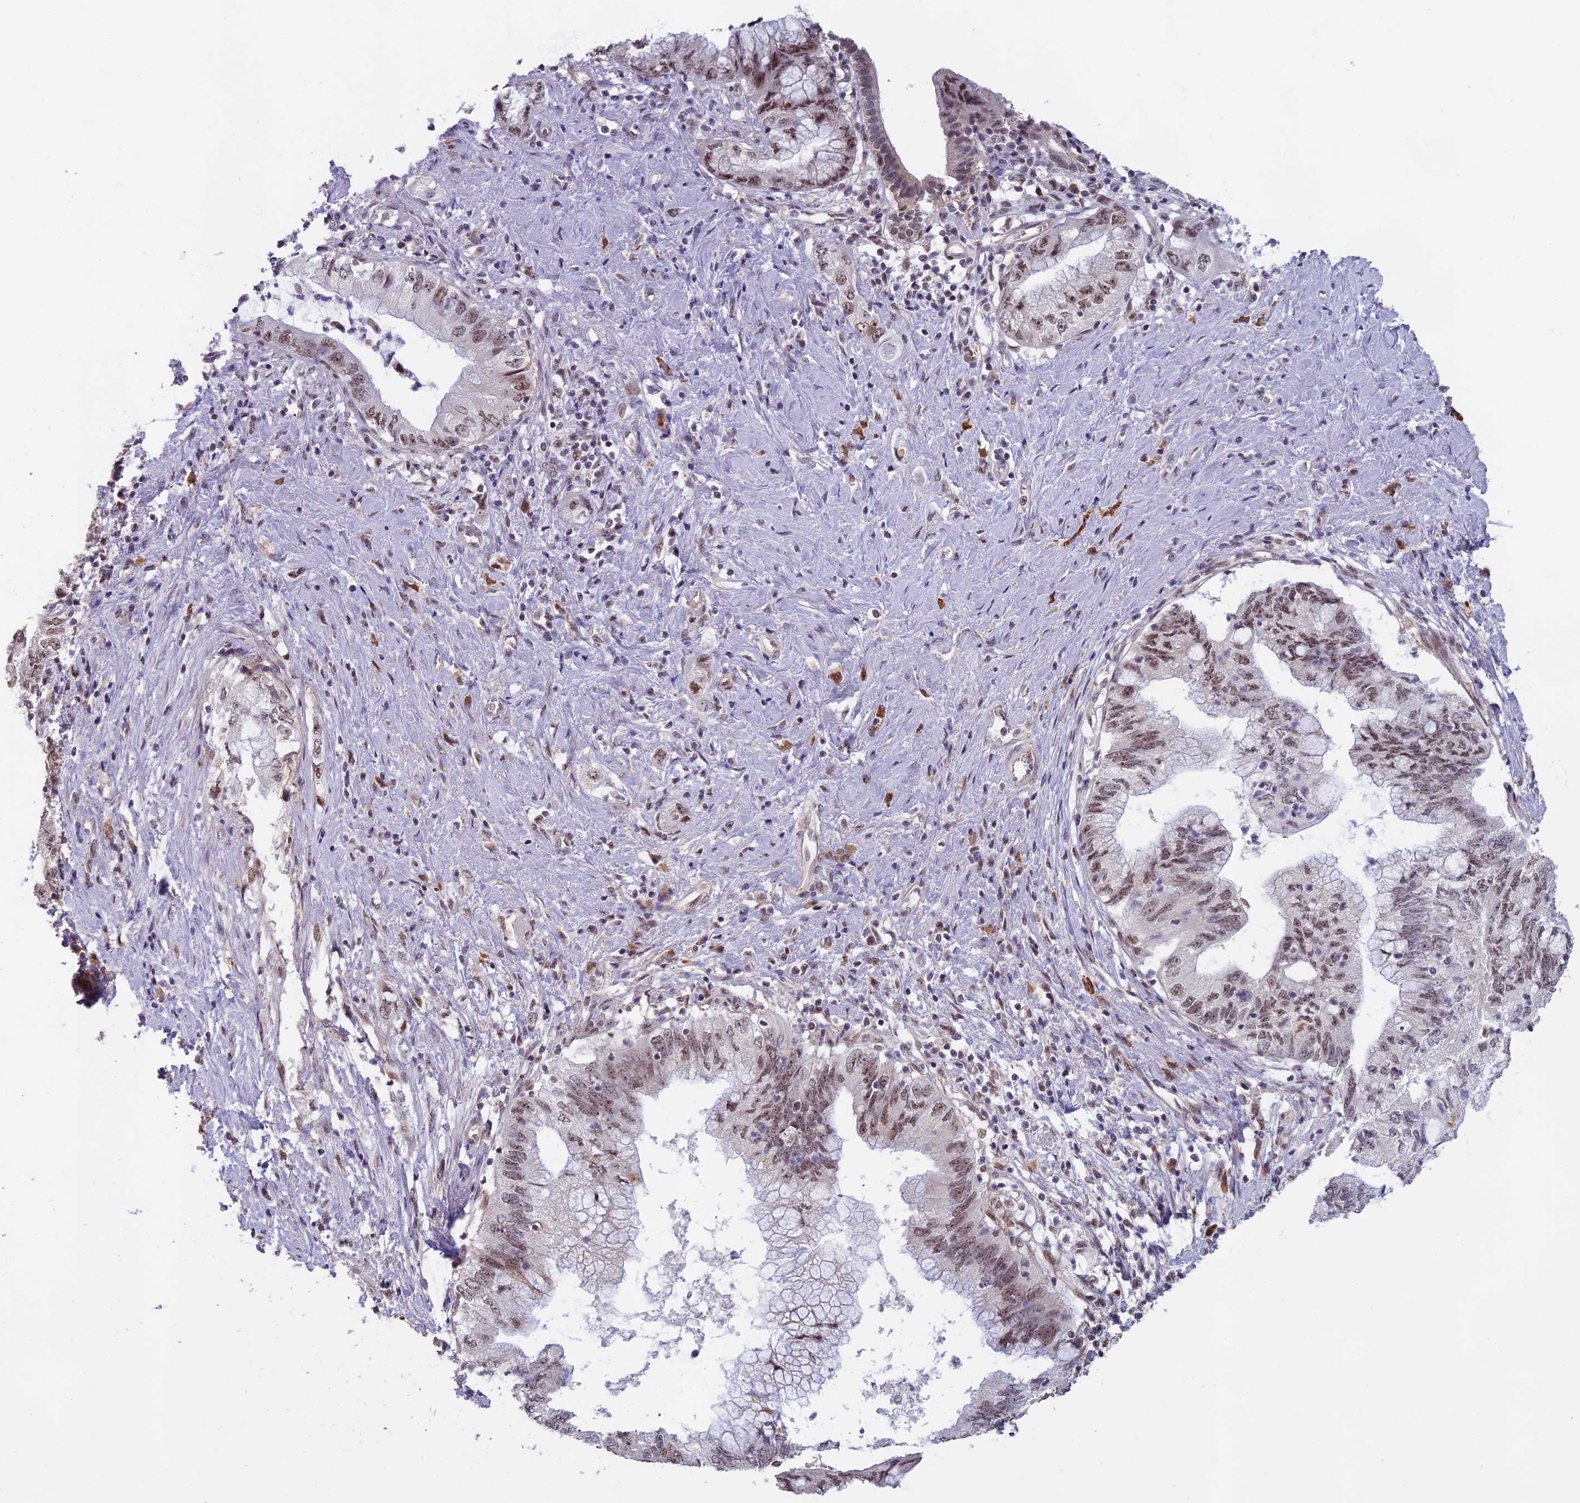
{"staining": {"intensity": "moderate", "quantity": ">75%", "location": "nuclear"}, "tissue": "pancreatic cancer", "cell_type": "Tumor cells", "image_type": "cancer", "snomed": [{"axis": "morphology", "description": "Adenocarcinoma, NOS"}, {"axis": "topography", "description": "Pancreas"}], "caption": "Protein staining by immunohistochemistry displays moderate nuclear positivity in approximately >75% of tumor cells in pancreatic cancer.", "gene": "MORF4L1", "patient": {"sex": "female", "age": 73}}